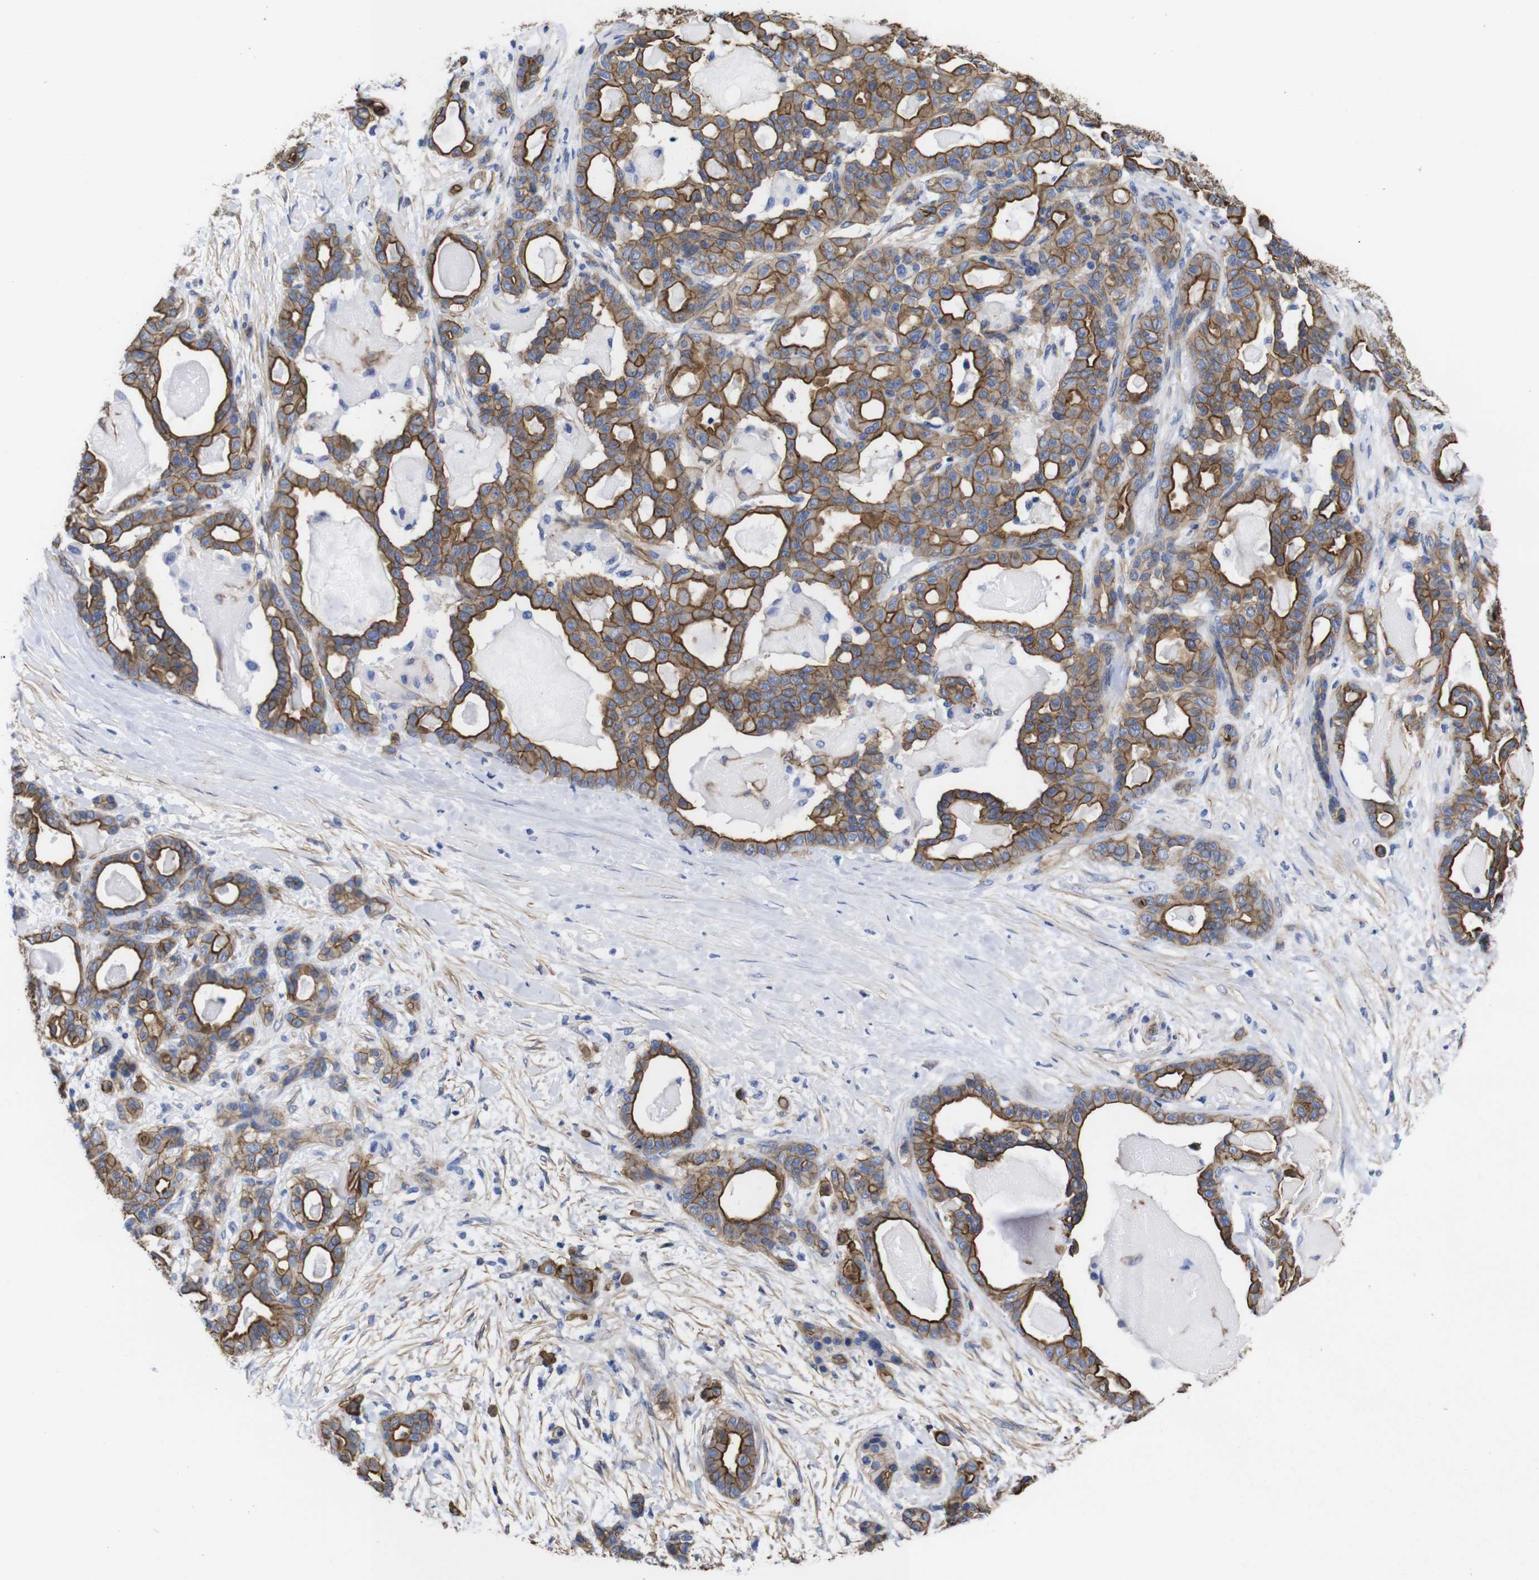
{"staining": {"intensity": "strong", "quantity": ">75%", "location": "cytoplasmic/membranous"}, "tissue": "pancreatic cancer", "cell_type": "Tumor cells", "image_type": "cancer", "snomed": [{"axis": "morphology", "description": "Adenocarcinoma, NOS"}, {"axis": "topography", "description": "Pancreas"}], "caption": "This micrograph shows IHC staining of human adenocarcinoma (pancreatic), with high strong cytoplasmic/membranous expression in approximately >75% of tumor cells.", "gene": "SPTBN1", "patient": {"sex": "male", "age": 63}}